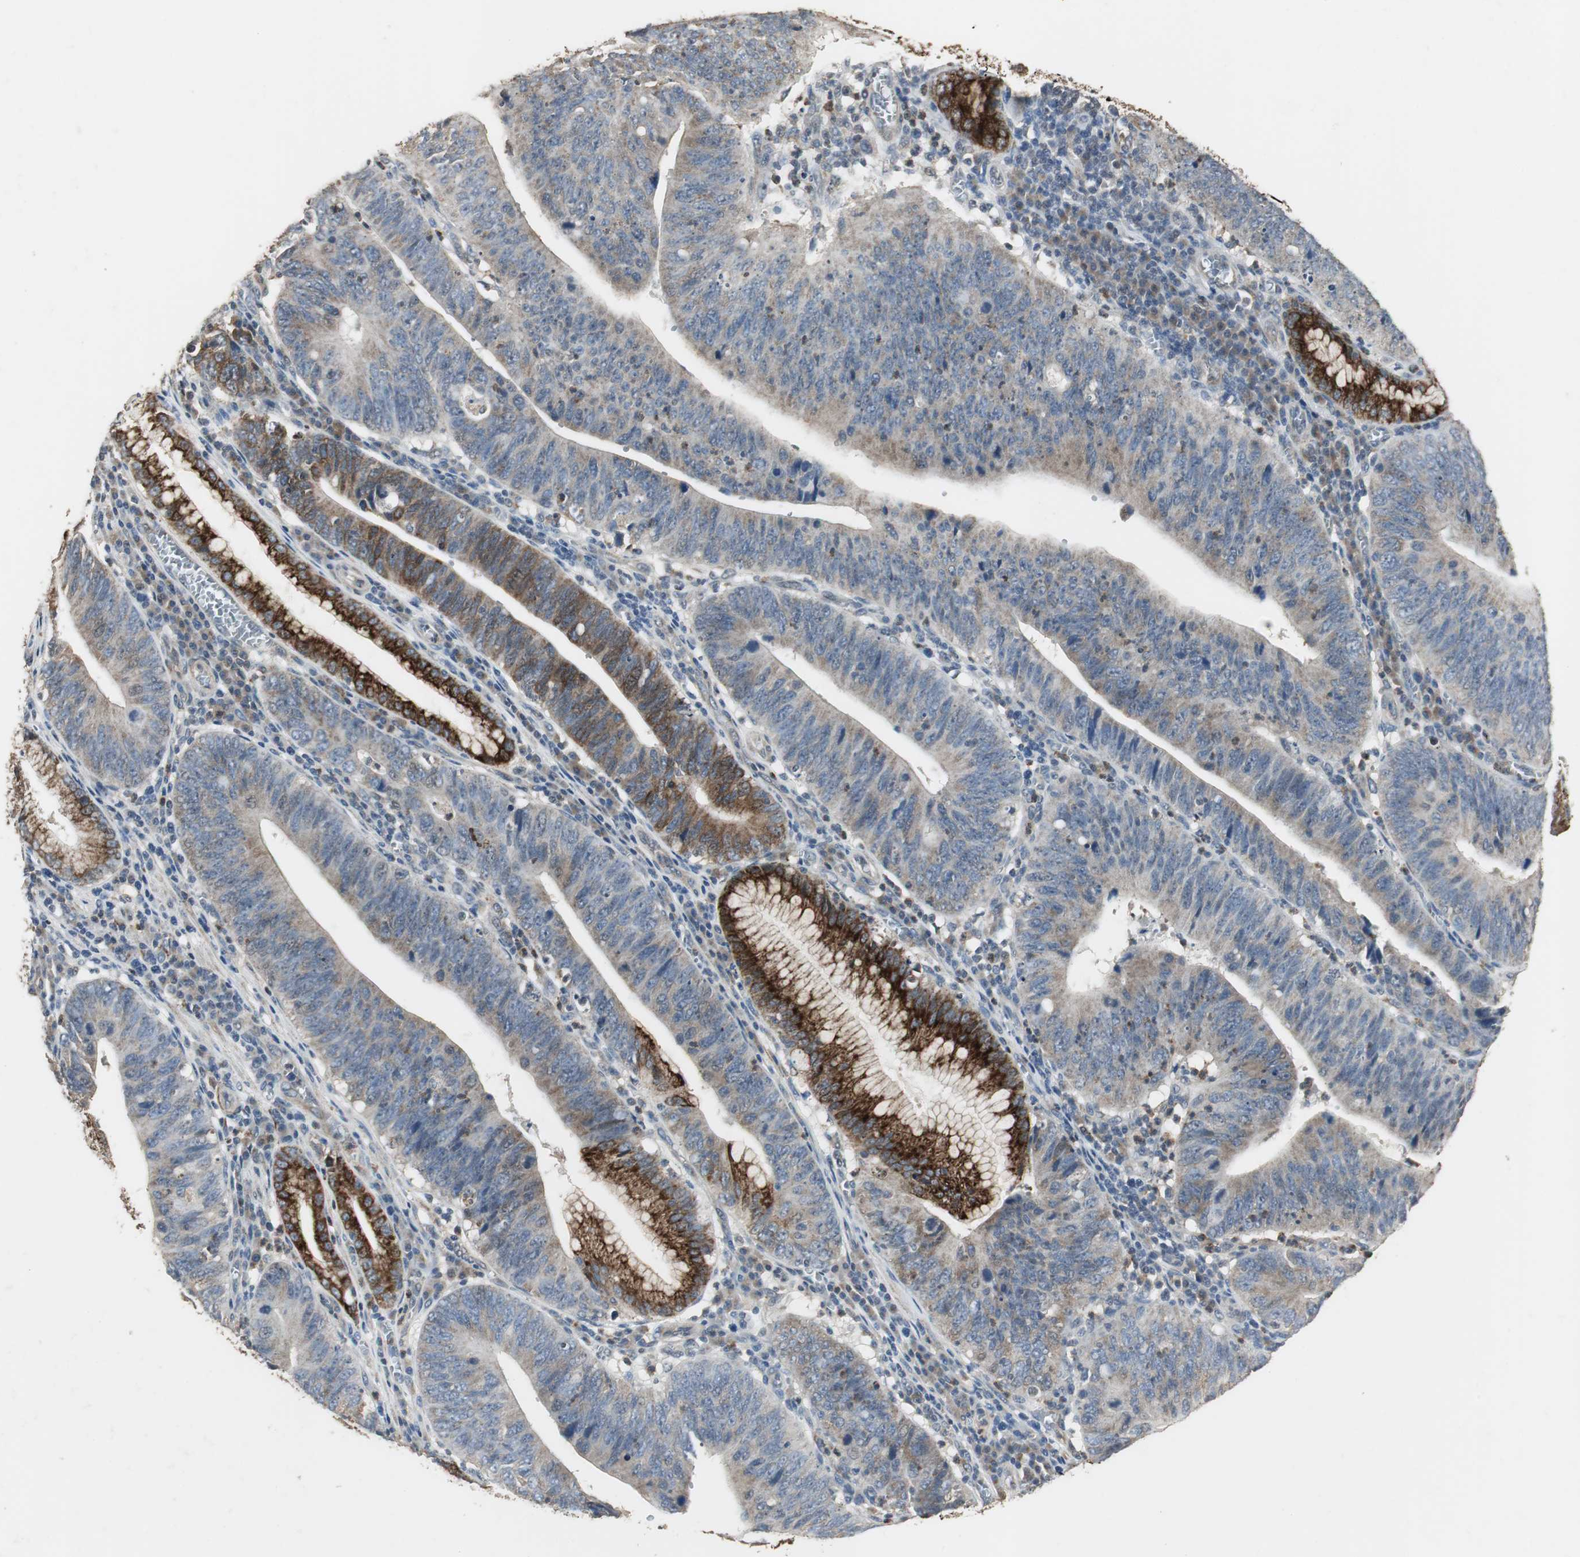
{"staining": {"intensity": "strong", "quantity": "25%-75%", "location": "cytoplasmic/membranous"}, "tissue": "stomach cancer", "cell_type": "Tumor cells", "image_type": "cancer", "snomed": [{"axis": "morphology", "description": "Adenocarcinoma, NOS"}, {"axis": "topography", "description": "Stomach"}], "caption": "Human stomach cancer stained with a brown dye shows strong cytoplasmic/membranous positive positivity in about 25%-75% of tumor cells.", "gene": "JTB", "patient": {"sex": "male", "age": 59}}